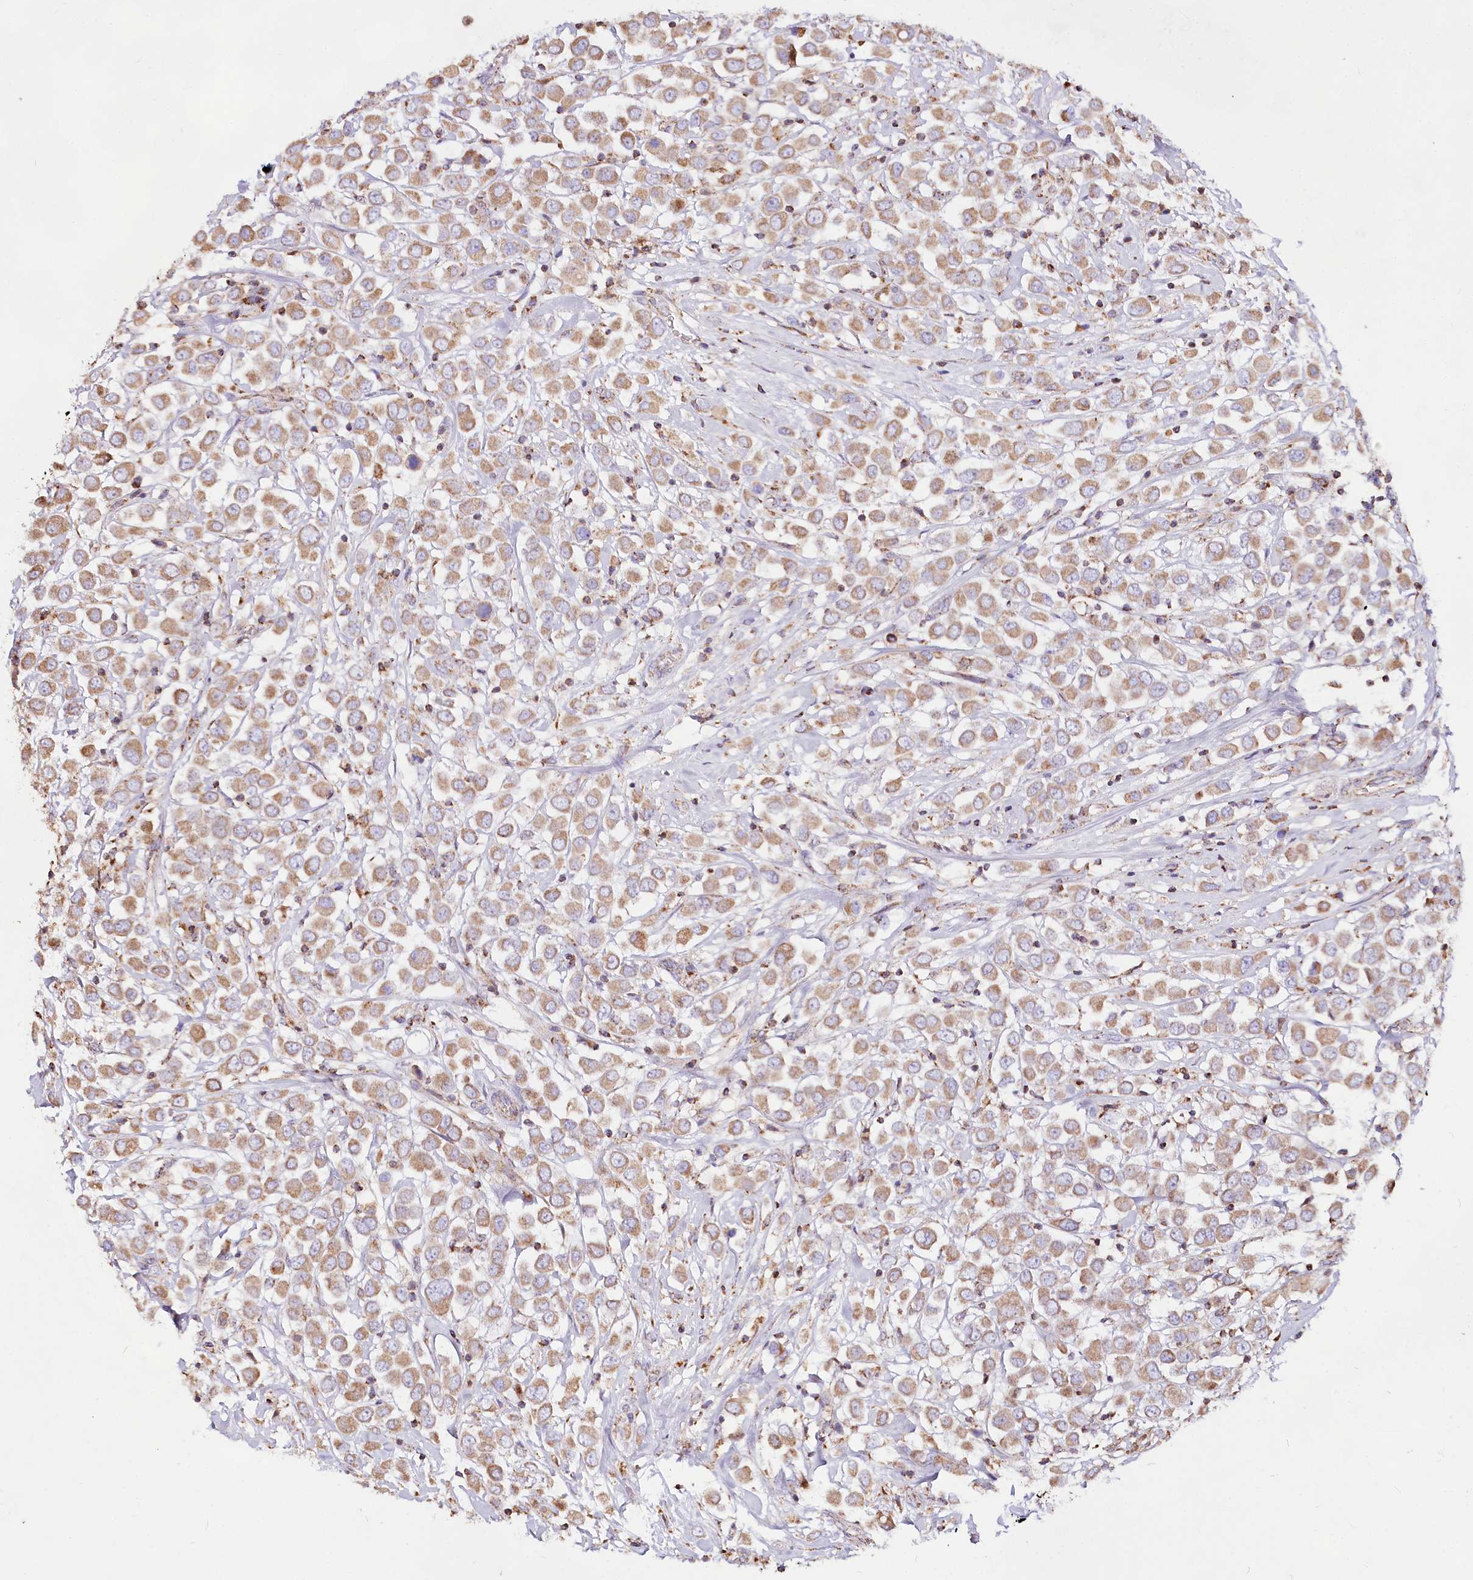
{"staining": {"intensity": "moderate", "quantity": ">75%", "location": "cytoplasmic/membranous"}, "tissue": "breast cancer", "cell_type": "Tumor cells", "image_type": "cancer", "snomed": [{"axis": "morphology", "description": "Duct carcinoma"}, {"axis": "topography", "description": "Breast"}], "caption": "Breast intraductal carcinoma stained for a protein (brown) demonstrates moderate cytoplasmic/membranous positive positivity in about >75% of tumor cells.", "gene": "TASOR2", "patient": {"sex": "female", "age": 61}}